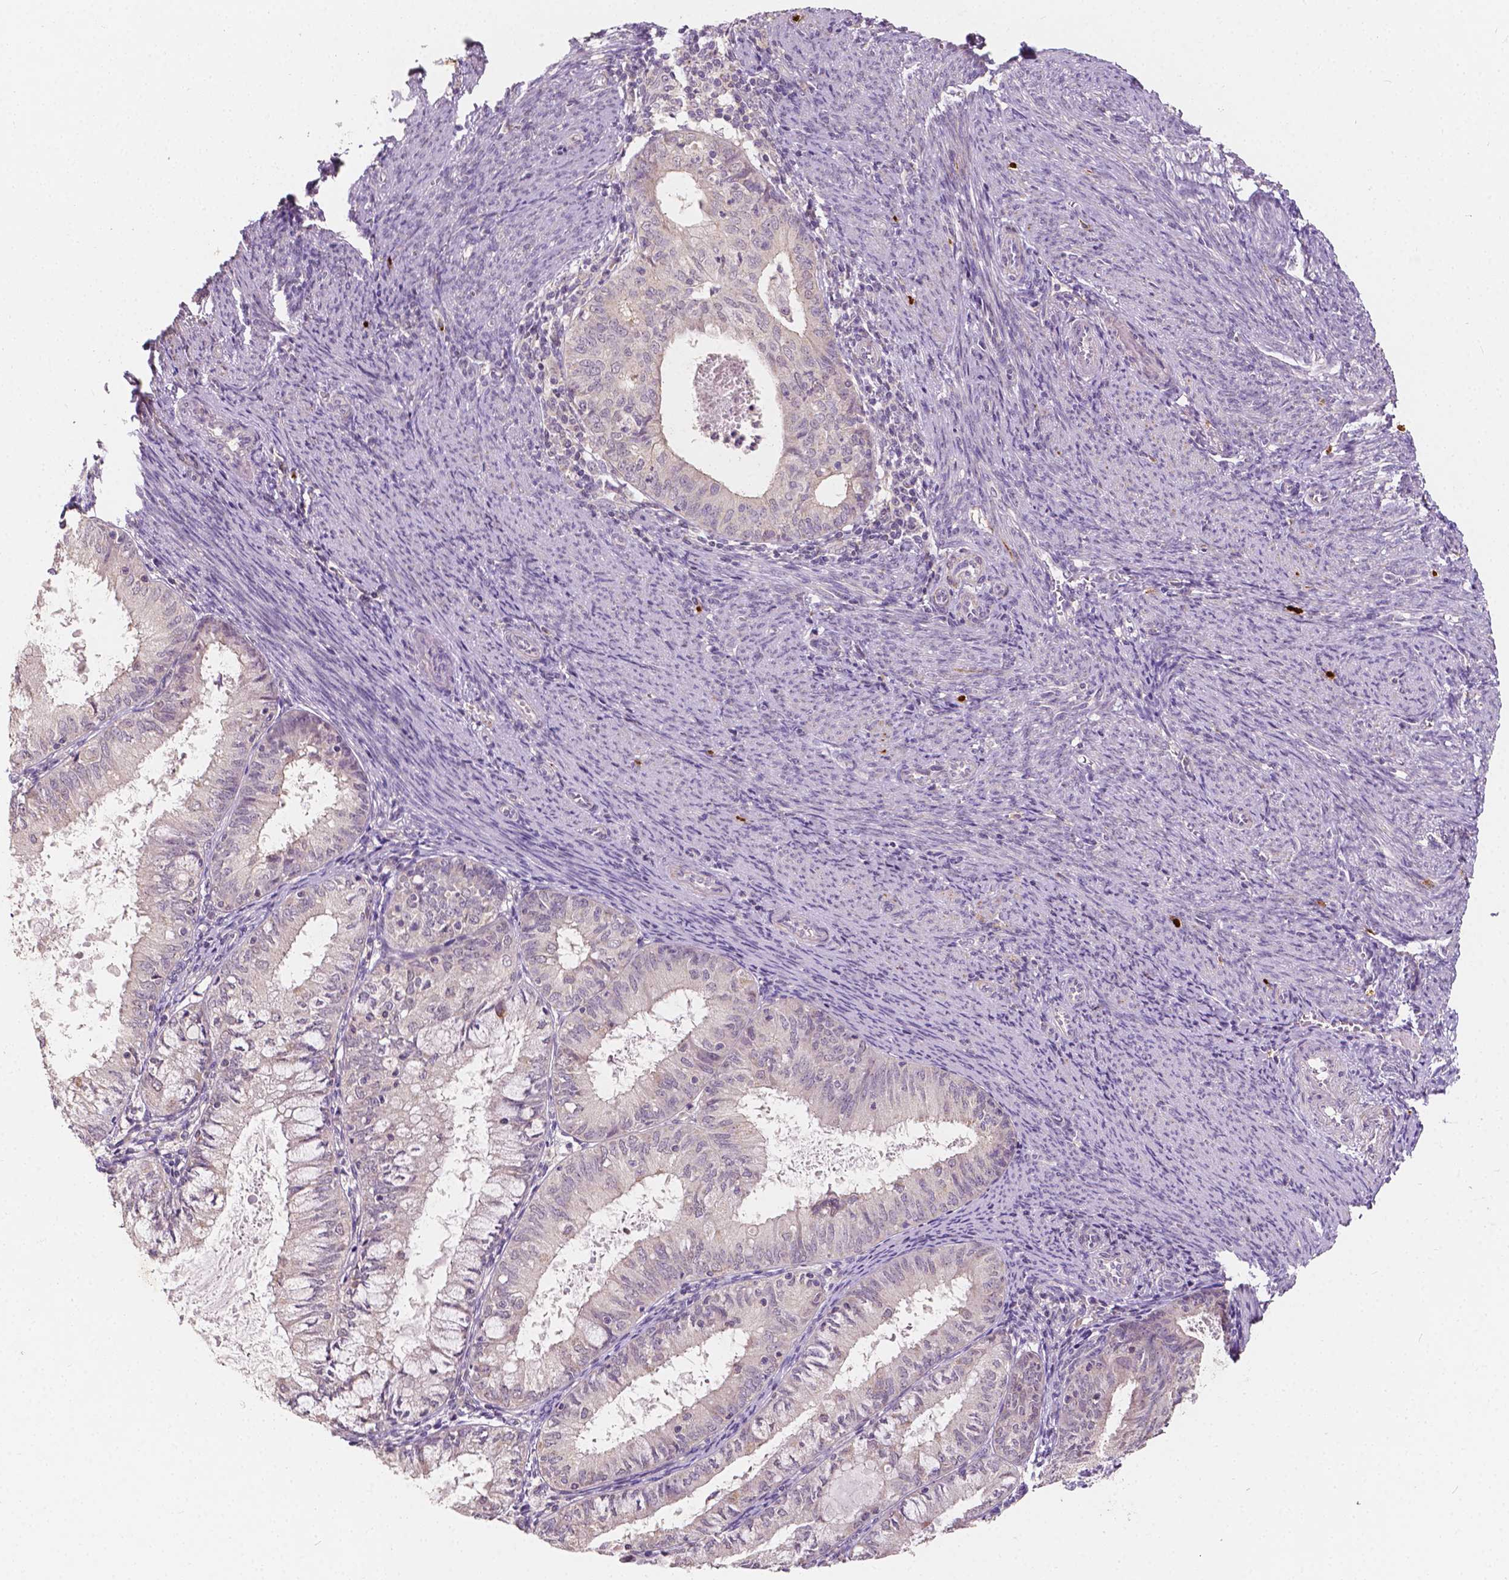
{"staining": {"intensity": "negative", "quantity": "none", "location": "none"}, "tissue": "endometrial cancer", "cell_type": "Tumor cells", "image_type": "cancer", "snomed": [{"axis": "morphology", "description": "Adenocarcinoma, NOS"}, {"axis": "topography", "description": "Endometrium"}], "caption": "Immunohistochemistry of human adenocarcinoma (endometrial) demonstrates no expression in tumor cells.", "gene": "SIRT2", "patient": {"sex": "female", "age": 57}}